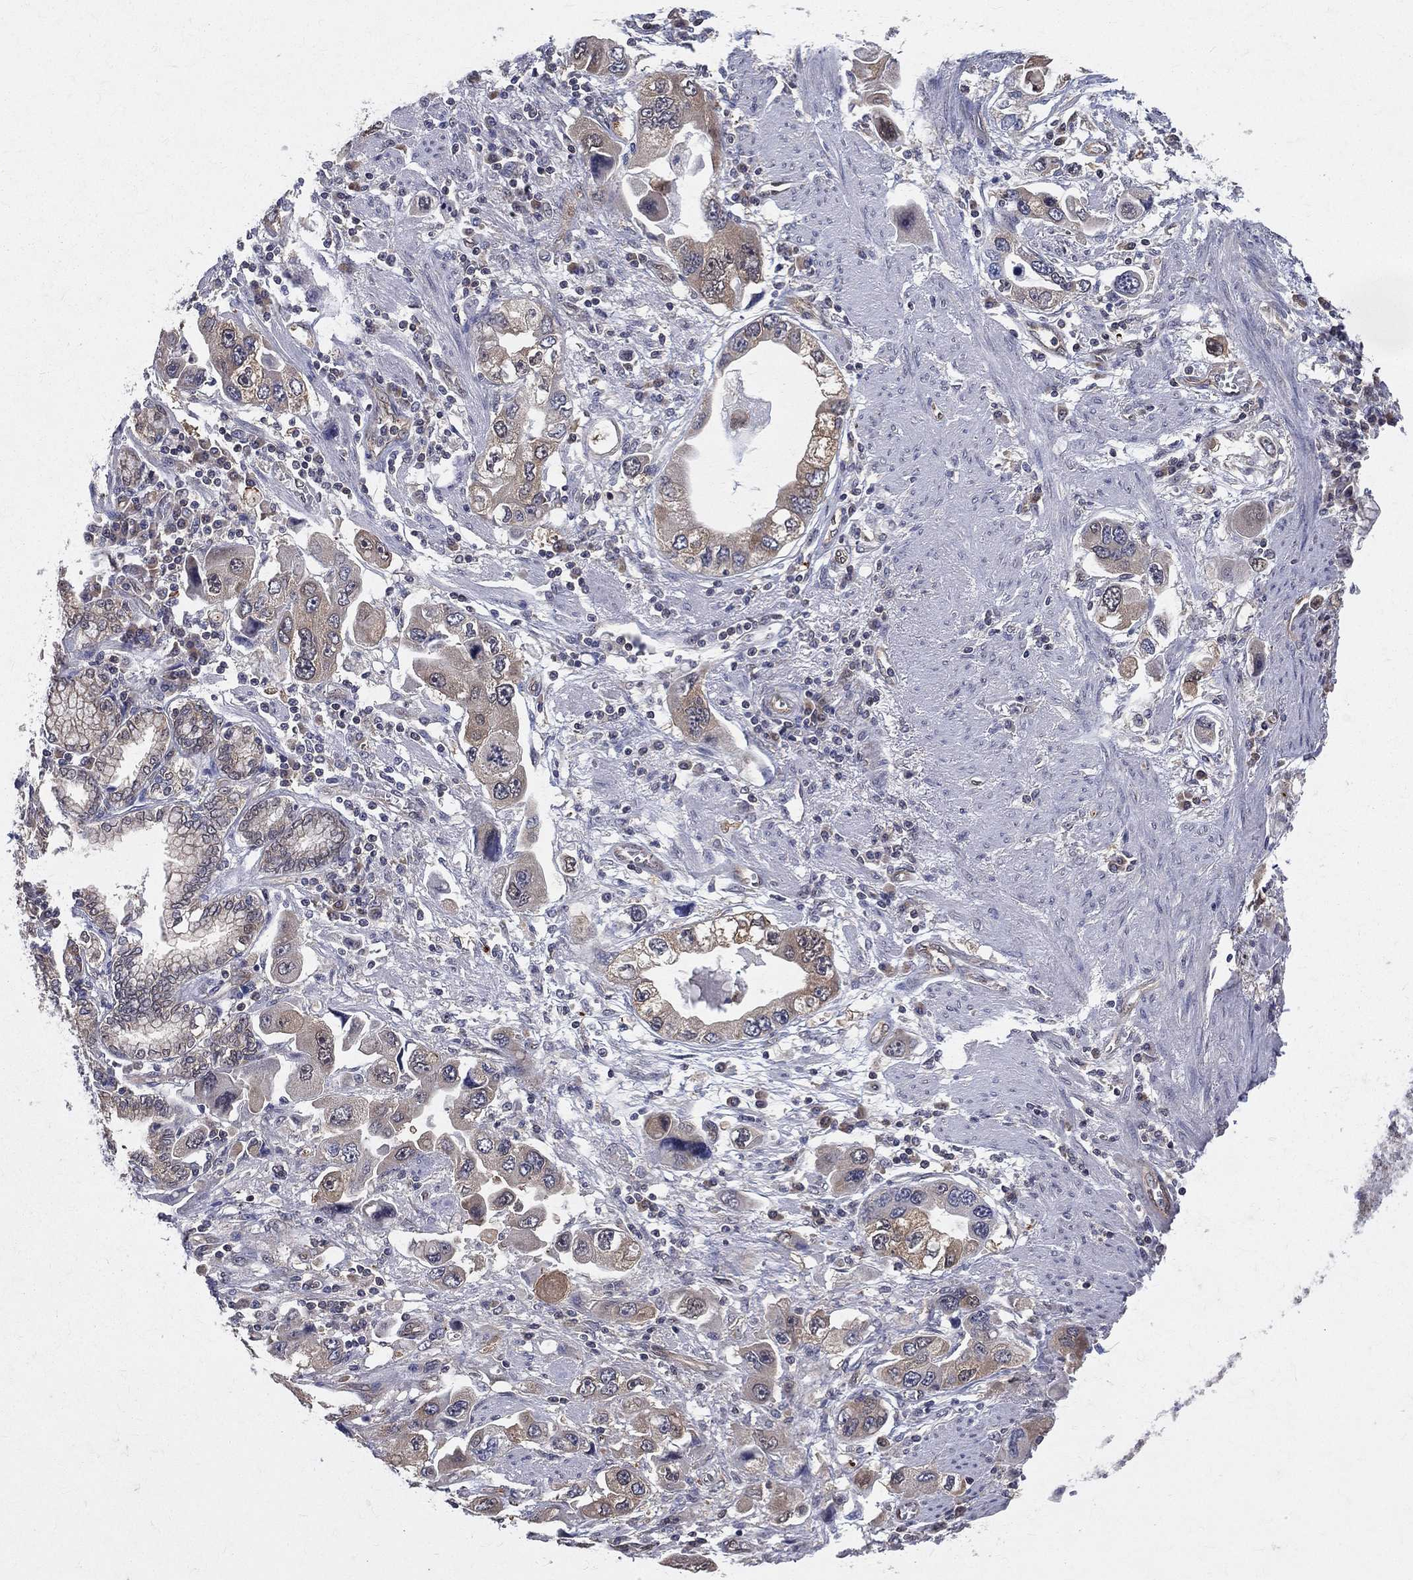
{"staining": {"intensity": "weak", "quantity": "25%-75%", "location": "cytoplasmic/membranous"}, "tissue": "stomach cancer", "cell_type": "Tumor cells", "image_type": "cancer", "snomed": [{"axis": "morphology", "description": "Adenocarcinoma, NOS"}, {"axis": "topography", "description": "Stomach, lower"}], "caption": "Immunohistochemical staining of human adenocarcinoma (stomach) exhibits low levels of weak cytoplasmic/membranous staining in about 25%-75% of tumor cells.", "gene": "GMPR2", "patient": {"sex": "female", "age": 93}}